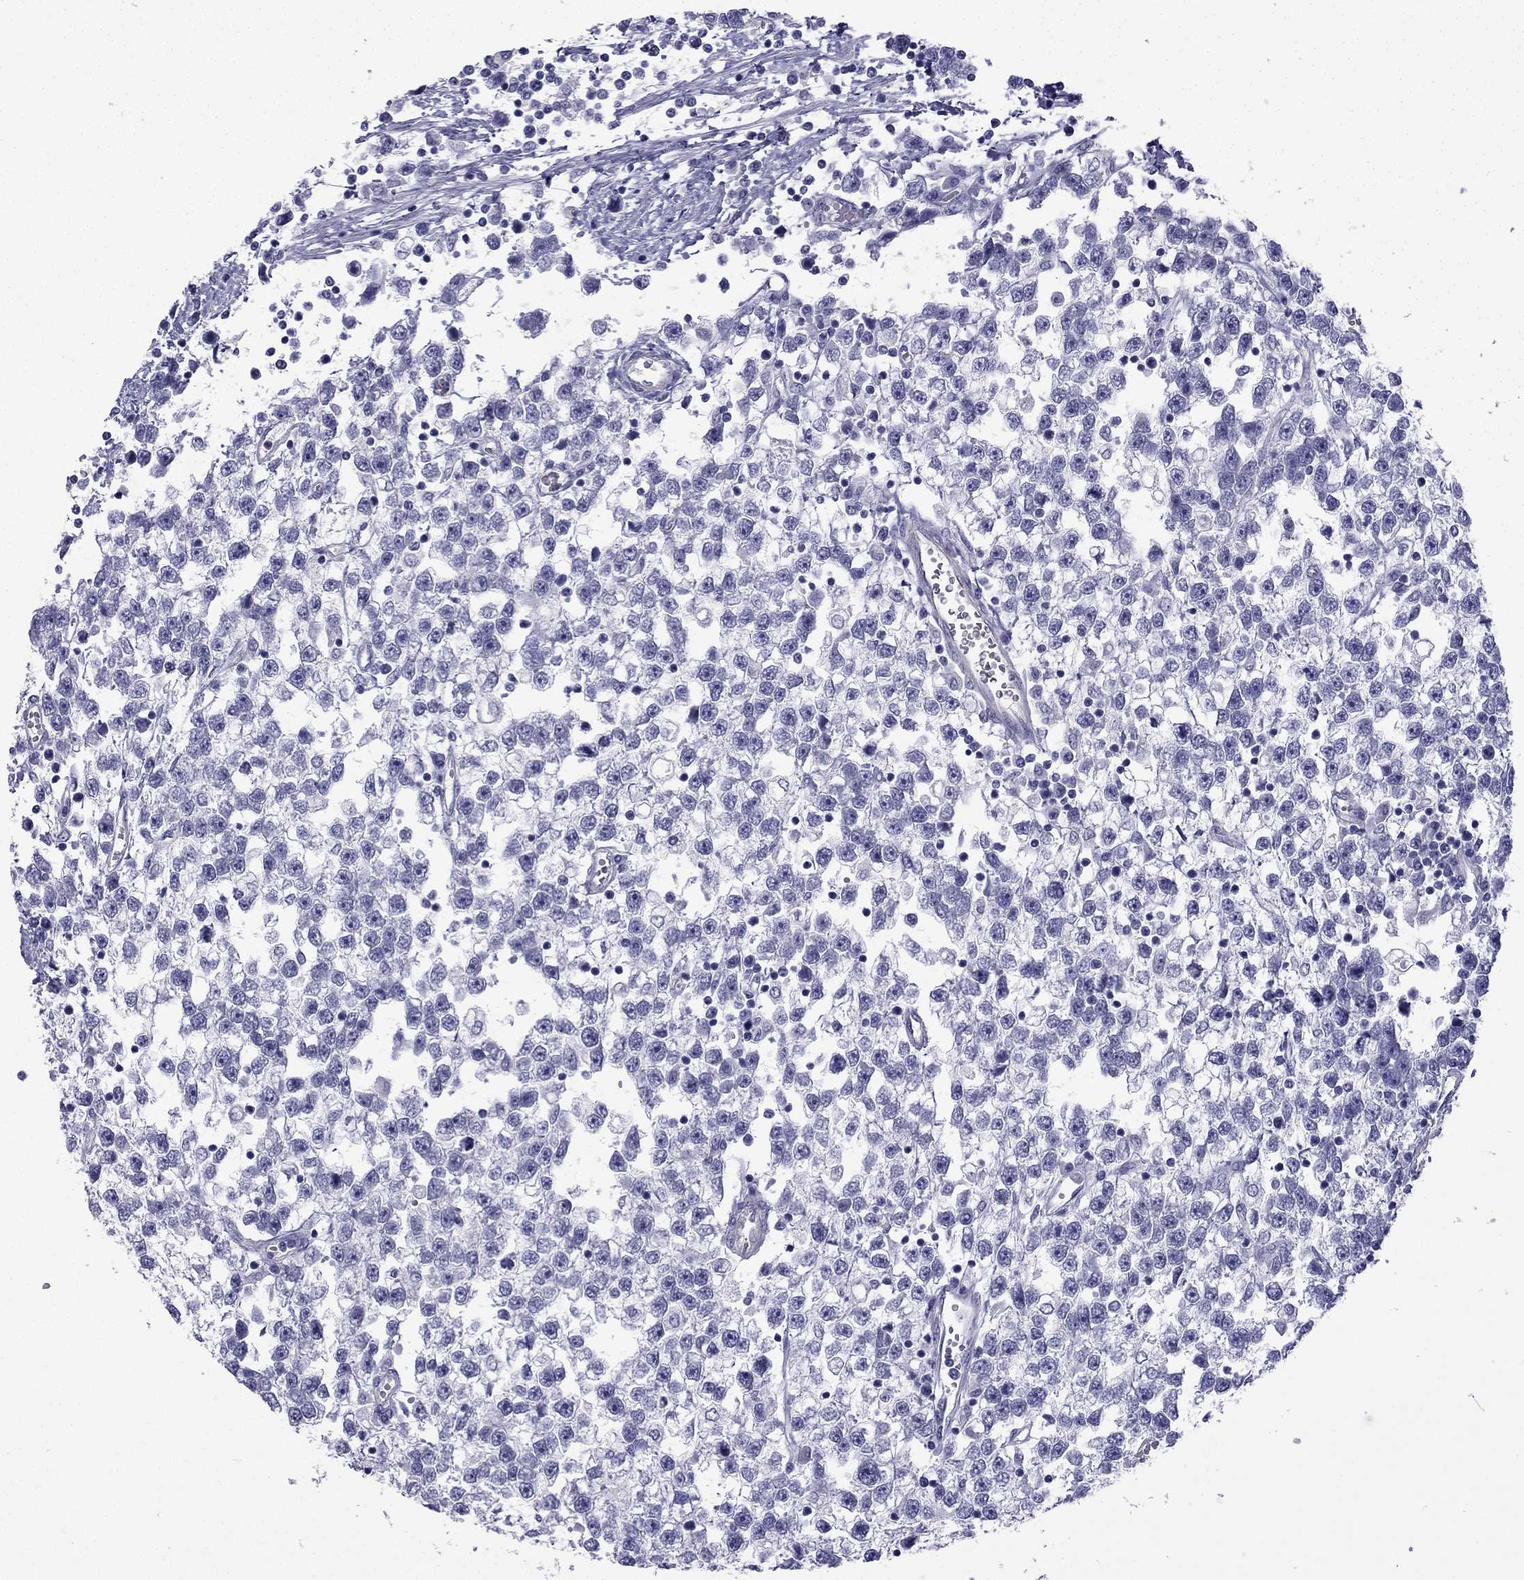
{"staining": {"intensity": "negative", "quantity": "none", "location": "none"}, "tissue": "testis cancer", "cell_type": "Tumor cells", "image_type": "cancer", "snomed": [{"axis": "morphology", "description": "Seminoma, NOS"}, {"axis": "topography", "description": "Testis"}], "caption": "This is an immunohistochemistry image of testis cancer. There is no positivity in tumor cells.", "gene": "GJA8", "patient": {"sex": "male", "age": 34}}